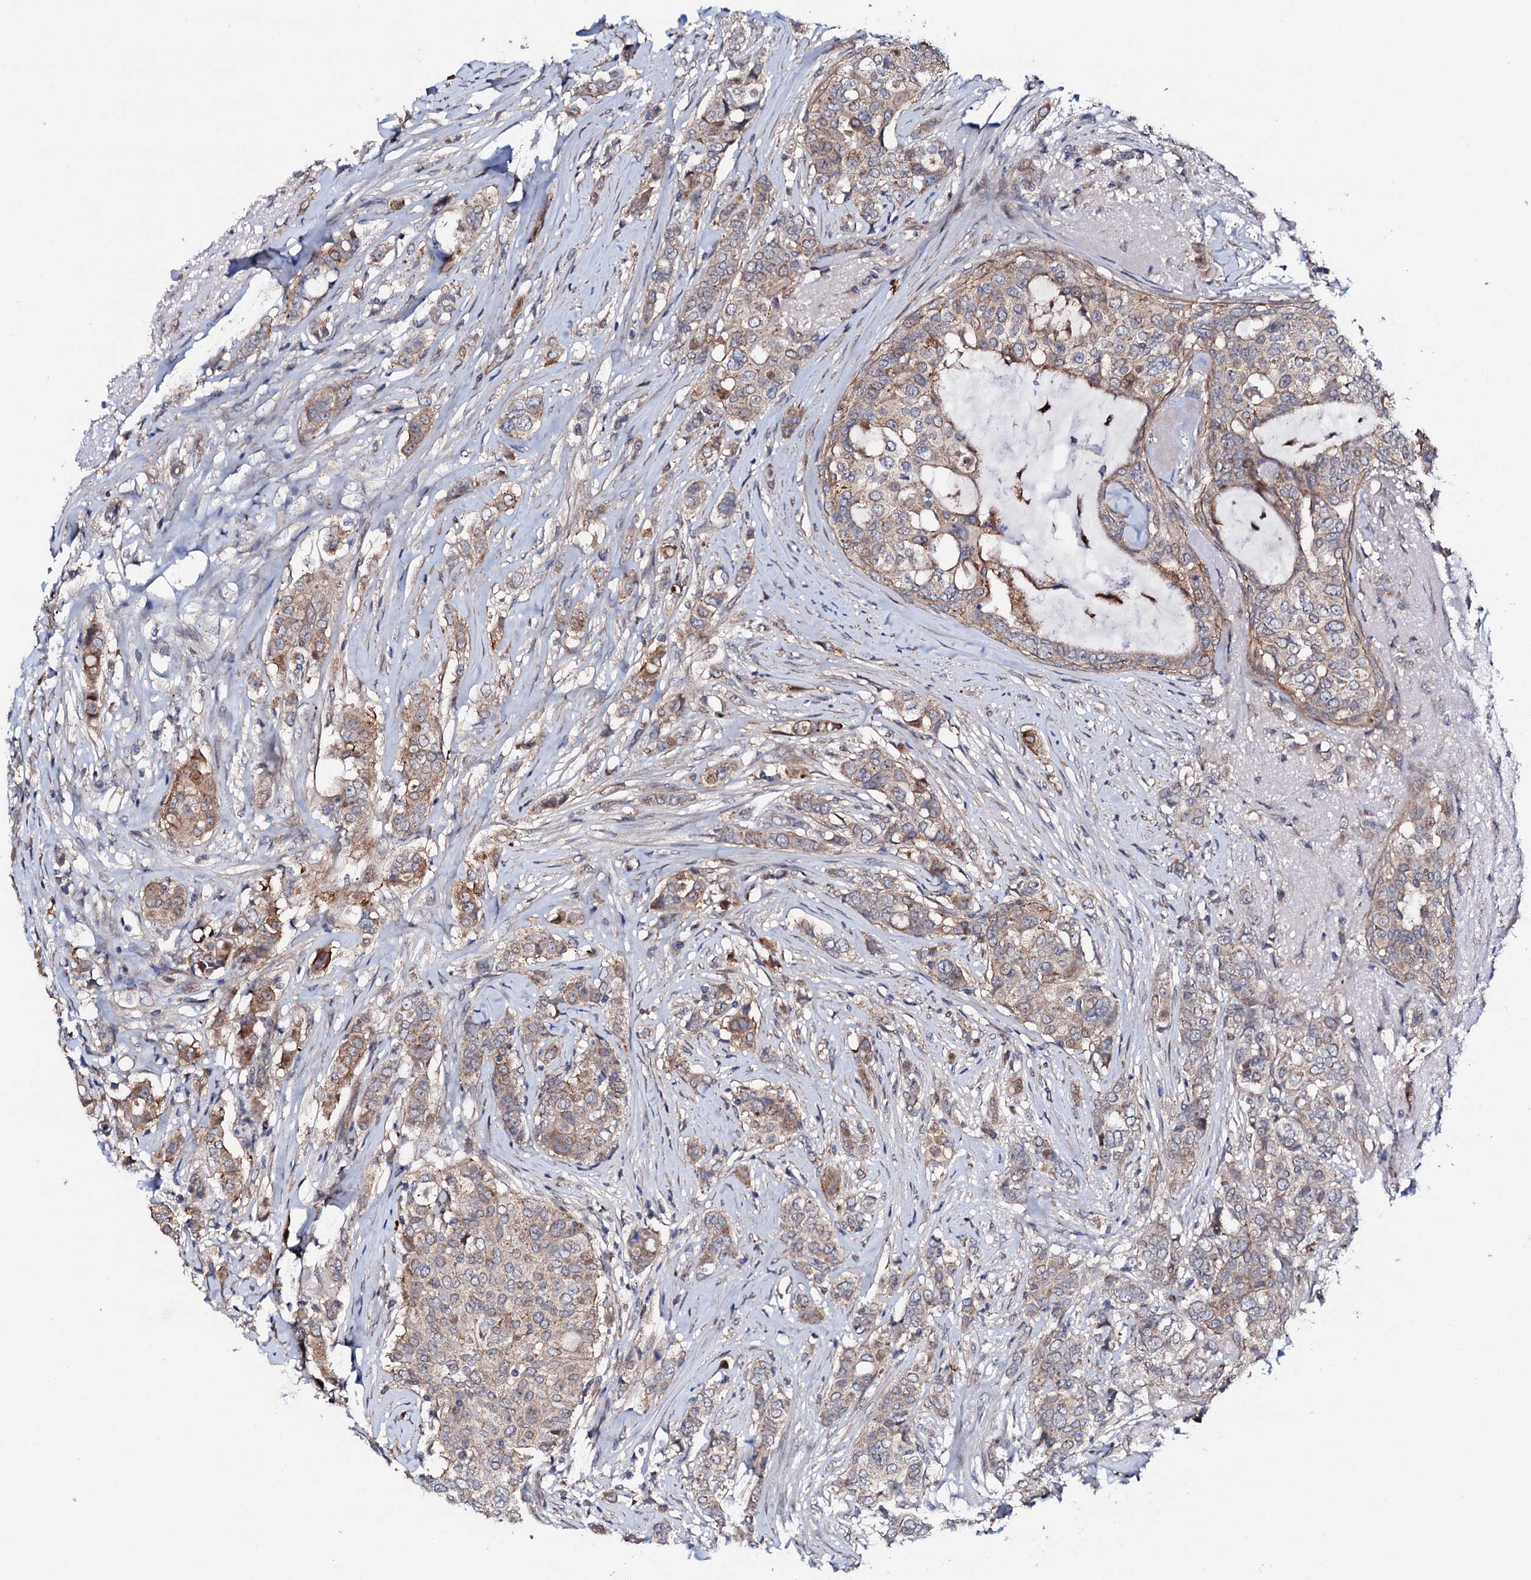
{"staining": {"intensity": "moderate", "quantity": "<25%", "location": "cytoplasmic/membranous"}, "tissue": "breast cancer", "cell_type": "Tumor cells", "image_type": "cancer", "snomed": [{"axis": "morphology", "description": "Lobular carcinoma"}, {"axis": "topography", "description": "Breast"}], "caption": "Immunohistochemistry histopathology image of lobular carcinoma (breast) stained for a protein (brown), which demonstrates low levels of moderate cytoplasmic/membranous positivity in about <25% of tumor cells.", "gene": "CIAO2A", "patient": {"sex": "female", "age": 51}}